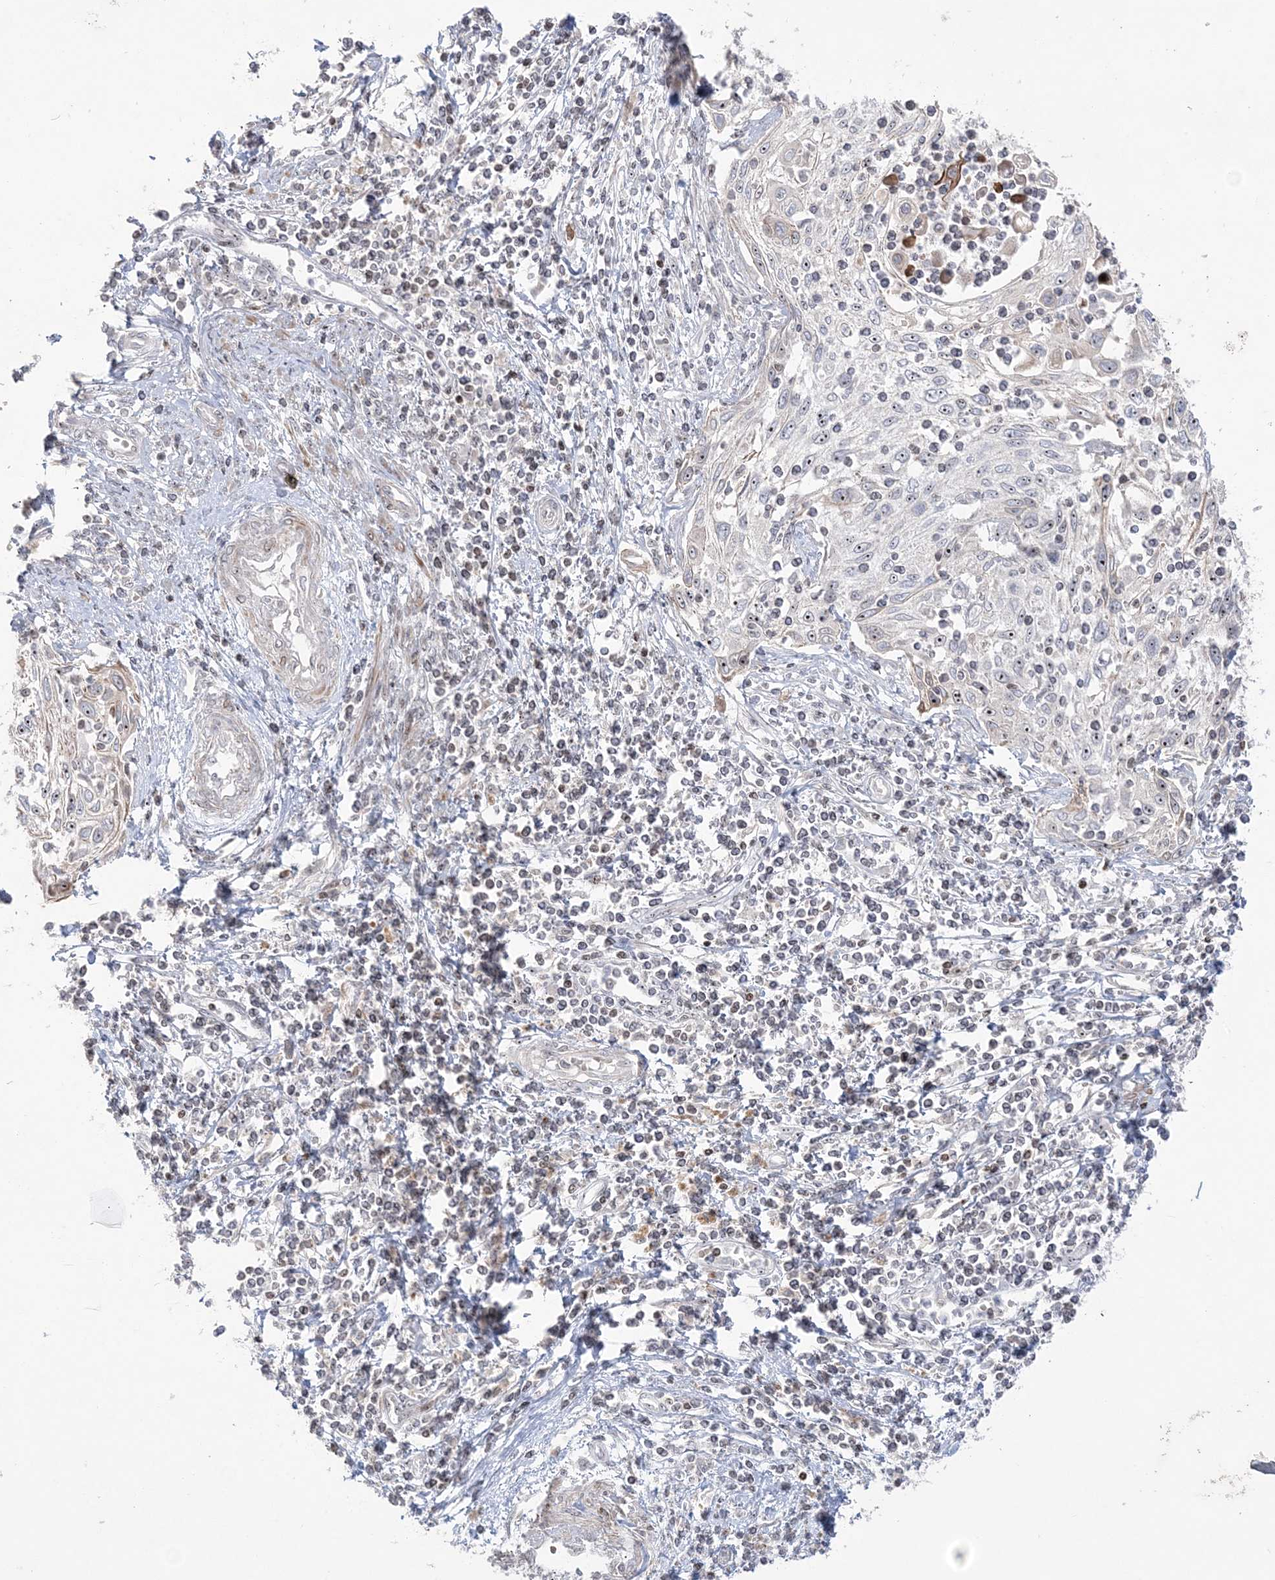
{"staining": {"intensity": "weak", "quantity": "<25%", "location": "cytoplasmic/membranous,nuclear"}, "tissue": "cervical cancer", "cell_type": "Tumor cells", "image_type": "cancer", "snomed": [{"axis": "morphology", "description": "Squamous cell carcinoma, NOS"}, {"axis": "topography", "description": "Cervix"}], "caption": "Immunohistochemistry (IHC) of human cervical cancer demonstrates no expression in tumor cells. The staining was performed using DAB (3,3'-diaminobenzidine) to visualize the protein expression in brown, while the nuclei were stained in blue with hematoxylin (Magnification: 20x).", "gene": "SH3BP4", "patient": {"sex": "female", "age": 70}}